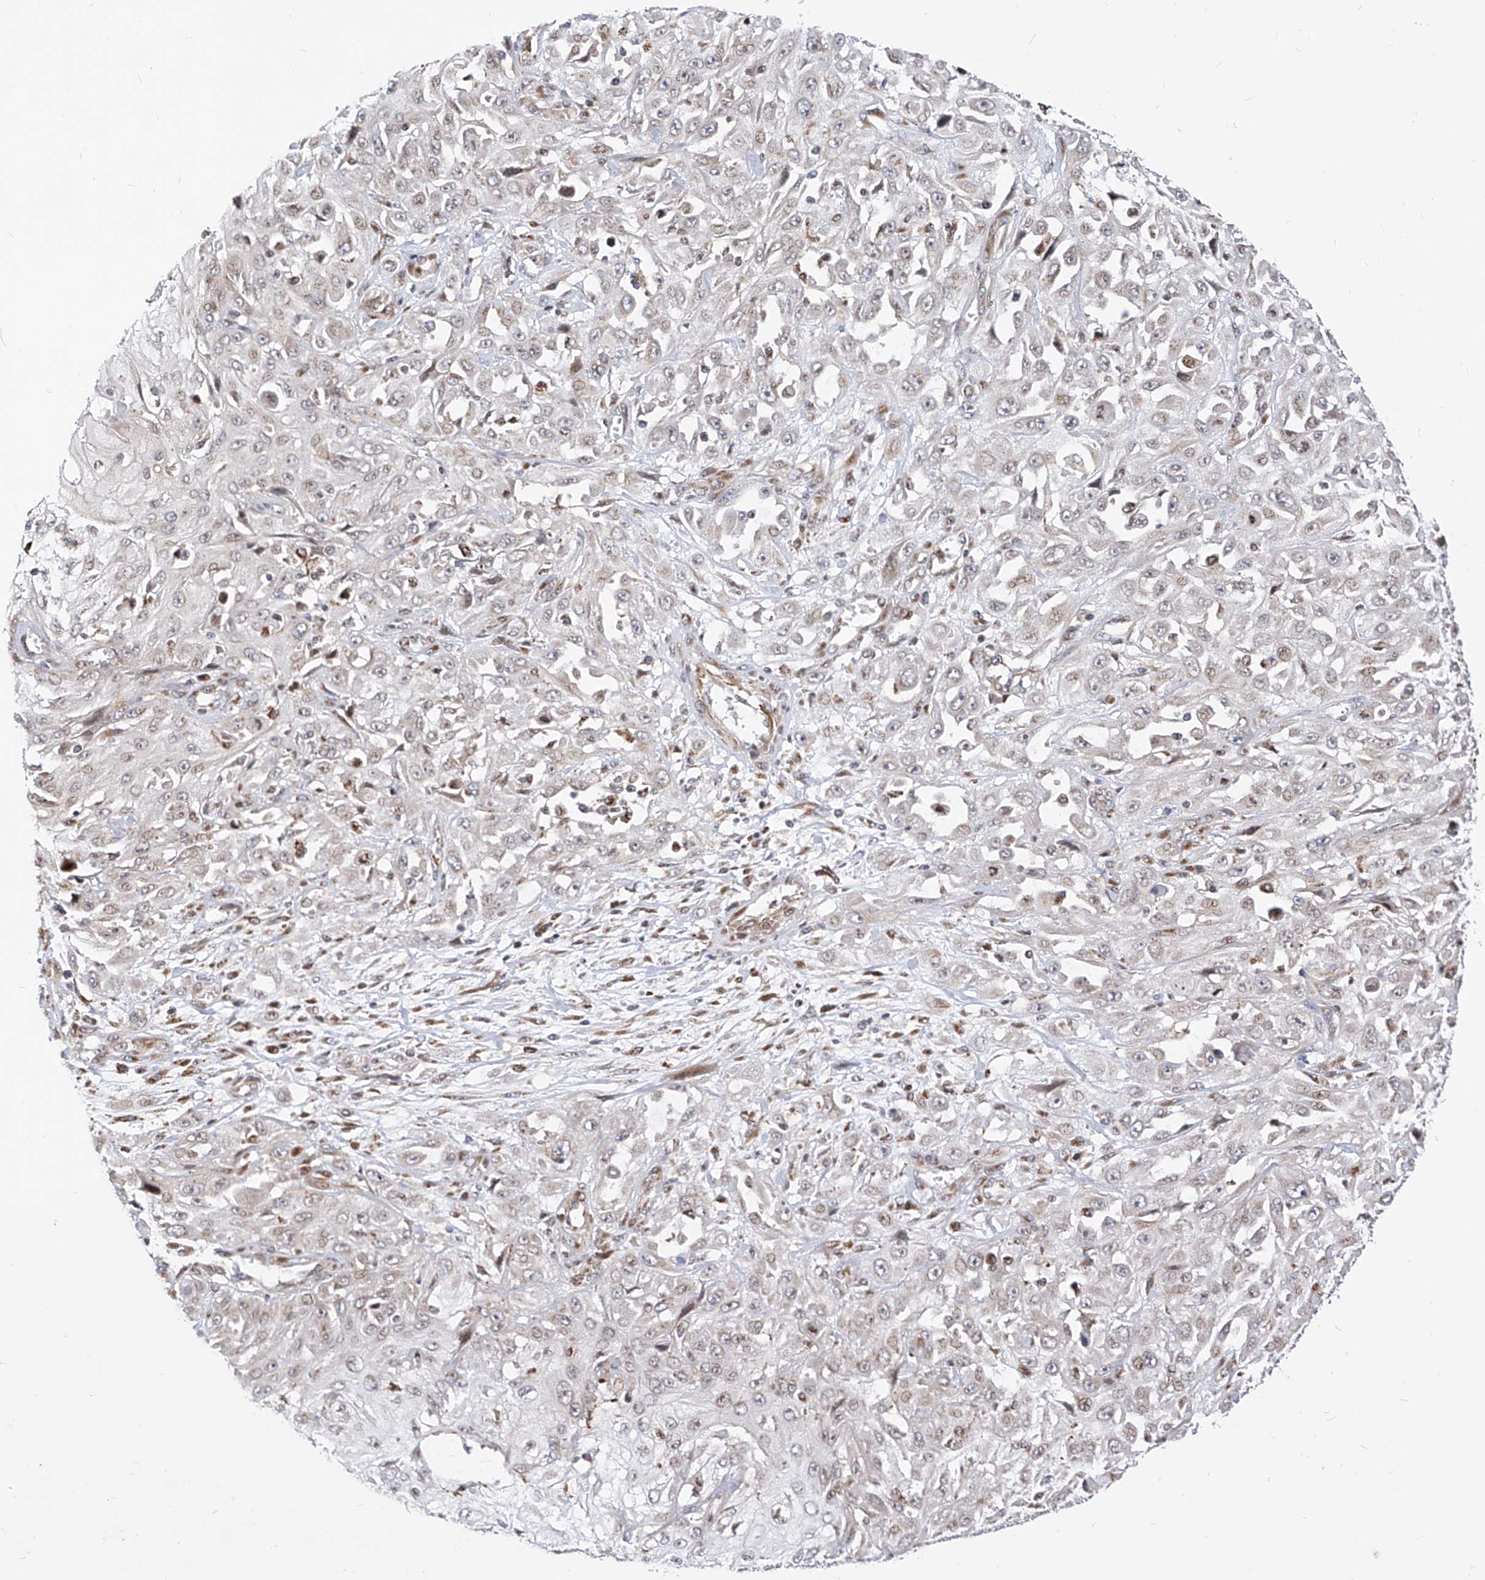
{"staining": {"intensity": "weak", "quantity": "<25%", "location": "cytoplasmic/membranous,nuclear"}, "tissue": "skin cancer", "cell_type": "Tumor cells", "image_type": "cancer", "snomed": [{"axis": "morphology", "description": "Squamous cell carcinoma, NOS"}, {"axis": "morphology", "description": "Squamous cell carcinoma, metastatic, NOS"}, {"axis": "topography", "description": "Skin"}, {"axis": "topography", "description": "Lymph node"}], "caption": "There is no significant expression in tumor cells of squamous cell carcinoma (skin).", "gene": "TTLL8", "patient": {"sex": "male", "age": 75}}